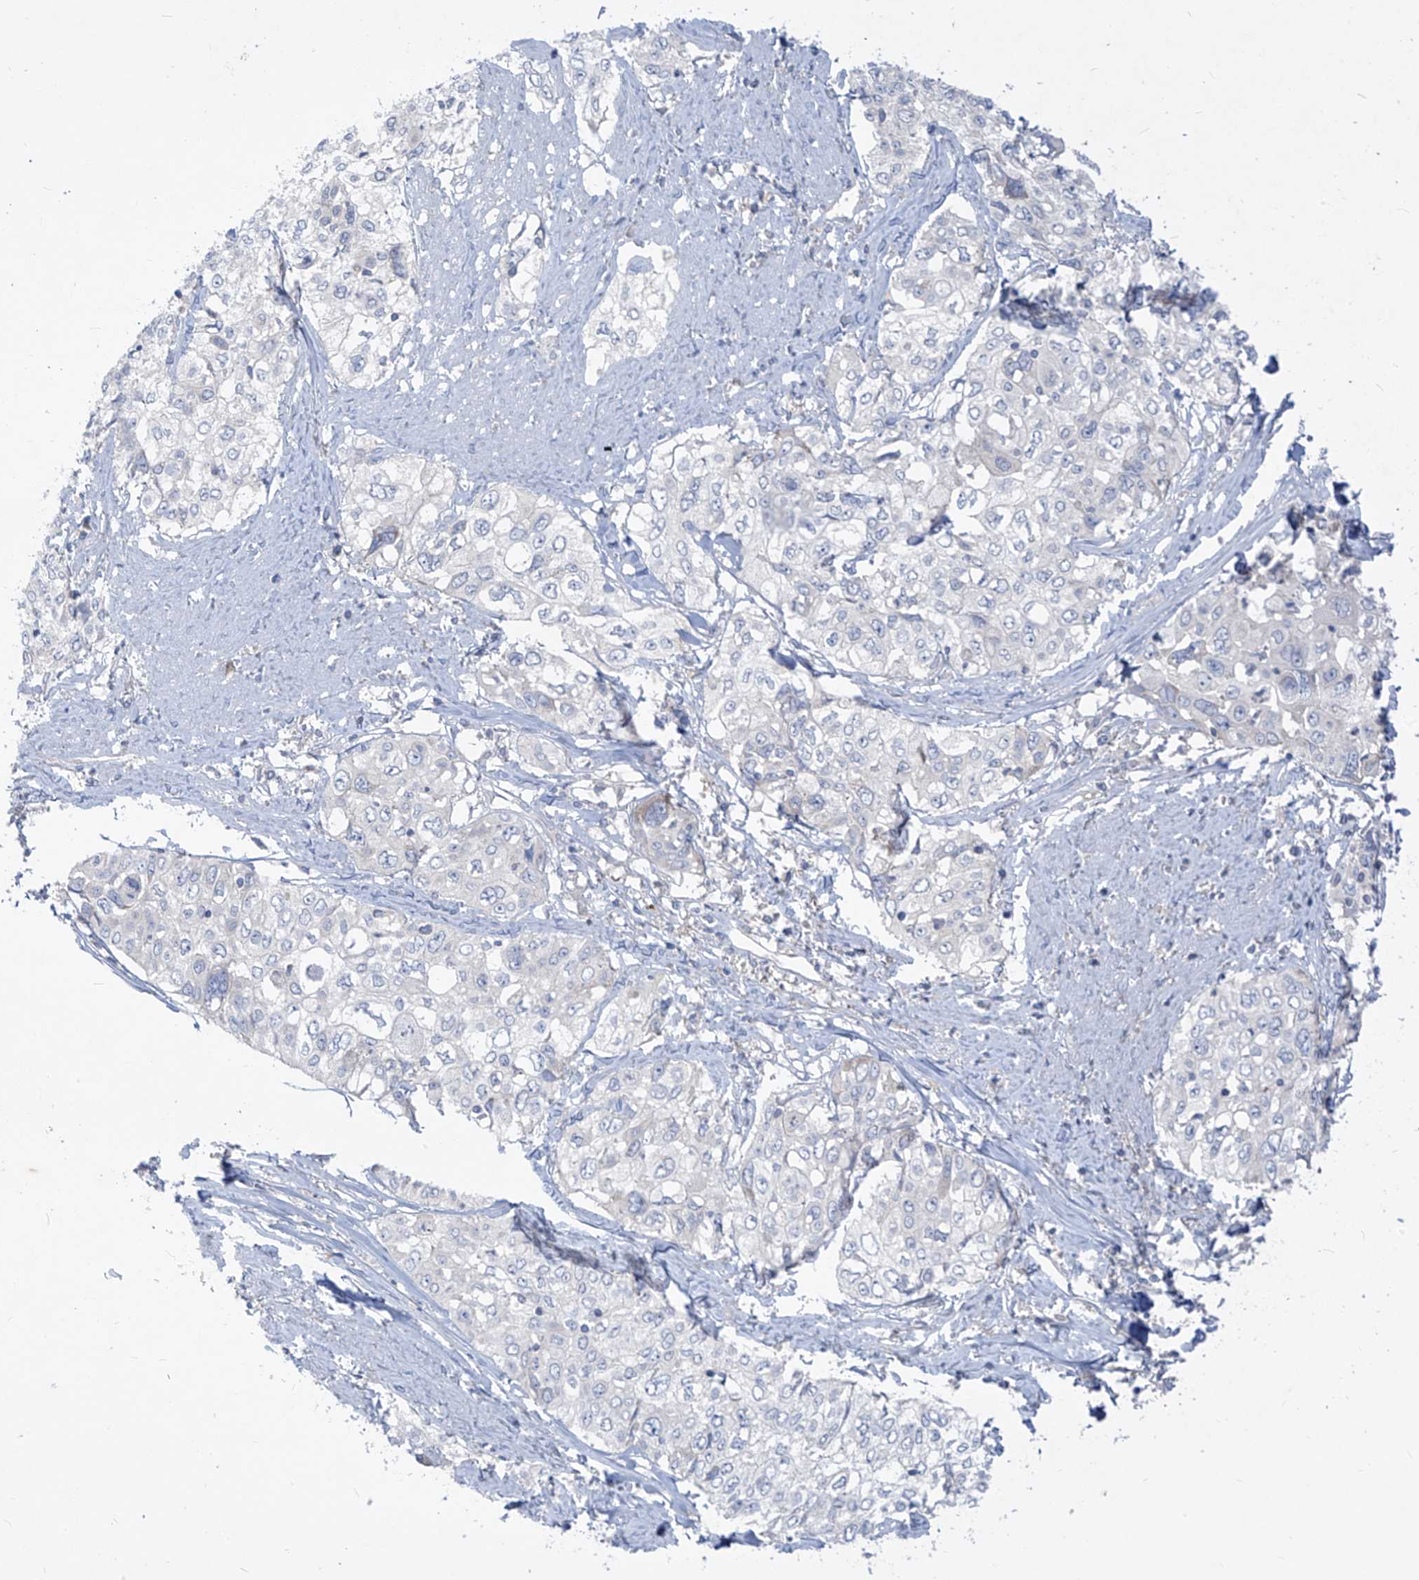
{"staining": {"intensity": "negative", "quantity": "none", "location": "none"}, "tissue": "cervical cancer", "cell_type": "Tumor cells", "image_type": "cancer", "snomed": [{"axis": "morphology", "description": "Squamous cell carcinoma, NOS"}, {"axis": "topography", "description": "Cervix"}], "caption": "DAB immunohistochemical staining of squamous cell carcinoma (cervical) exhibits no significant expression in tumor cells. (Brightfield microscopy of DAB IHC at high magnification).", "gene": "DGKQ", "patient": {"sex": "female", "age": 31}}